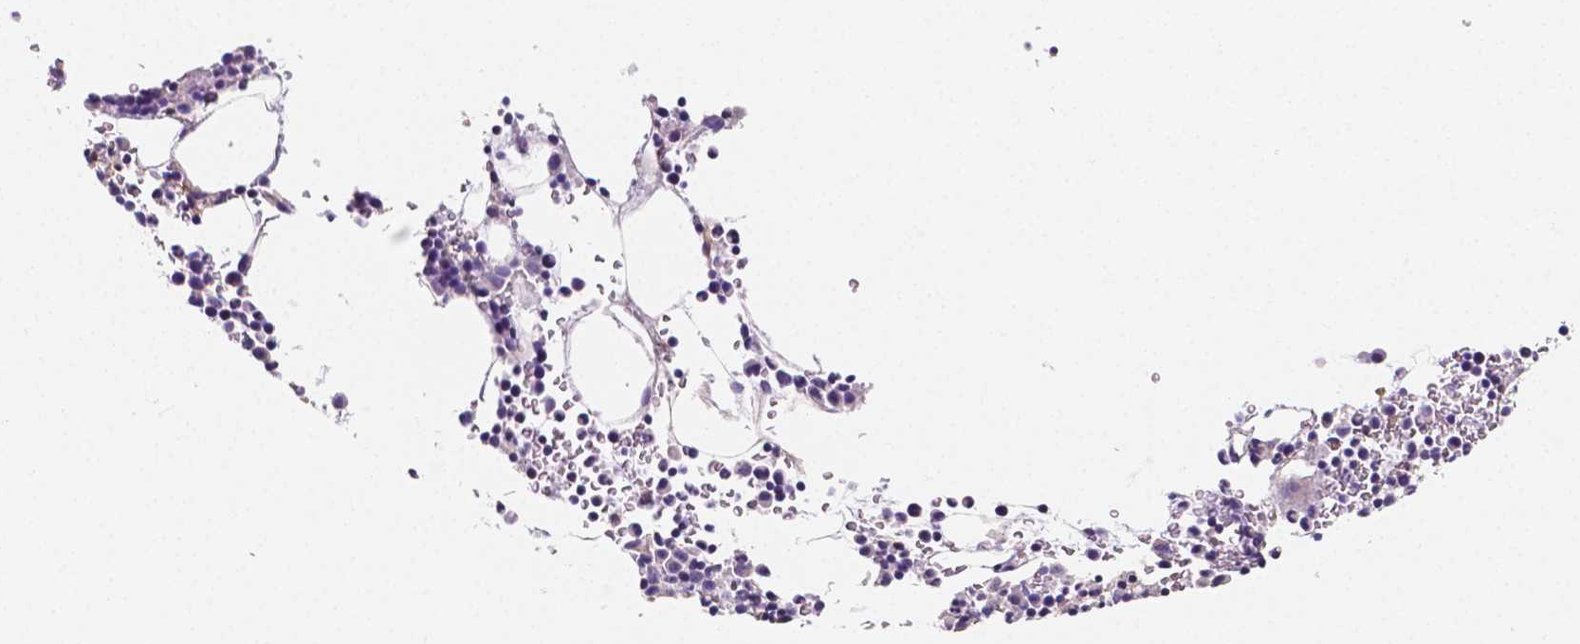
{"staining": {"intensity": "weak", "quantity": "<25%", "location": "cytoplasmic/membranous"}, "tissue": "bone marrow", "cell_type": "Hematopoietic cells", "image_type": "normal", "snomed": [{"axis": "morphology", "description": "Normal tissue, NOS"}, {"axis": "topography", "description": "Bone marrow"}], "caption": "A photomicrograph of human bone marrow is negative for staining in hematopoietic cells. (Stains: DAB (3,3'-diaminobenzidine) immunohistochemistry (IHC) with hematoxylin counter stain, Microscopy: brightfield microscopy at high magnification).", "gene": "GABRD", "patient": {"sex": "male", "age": 58}}